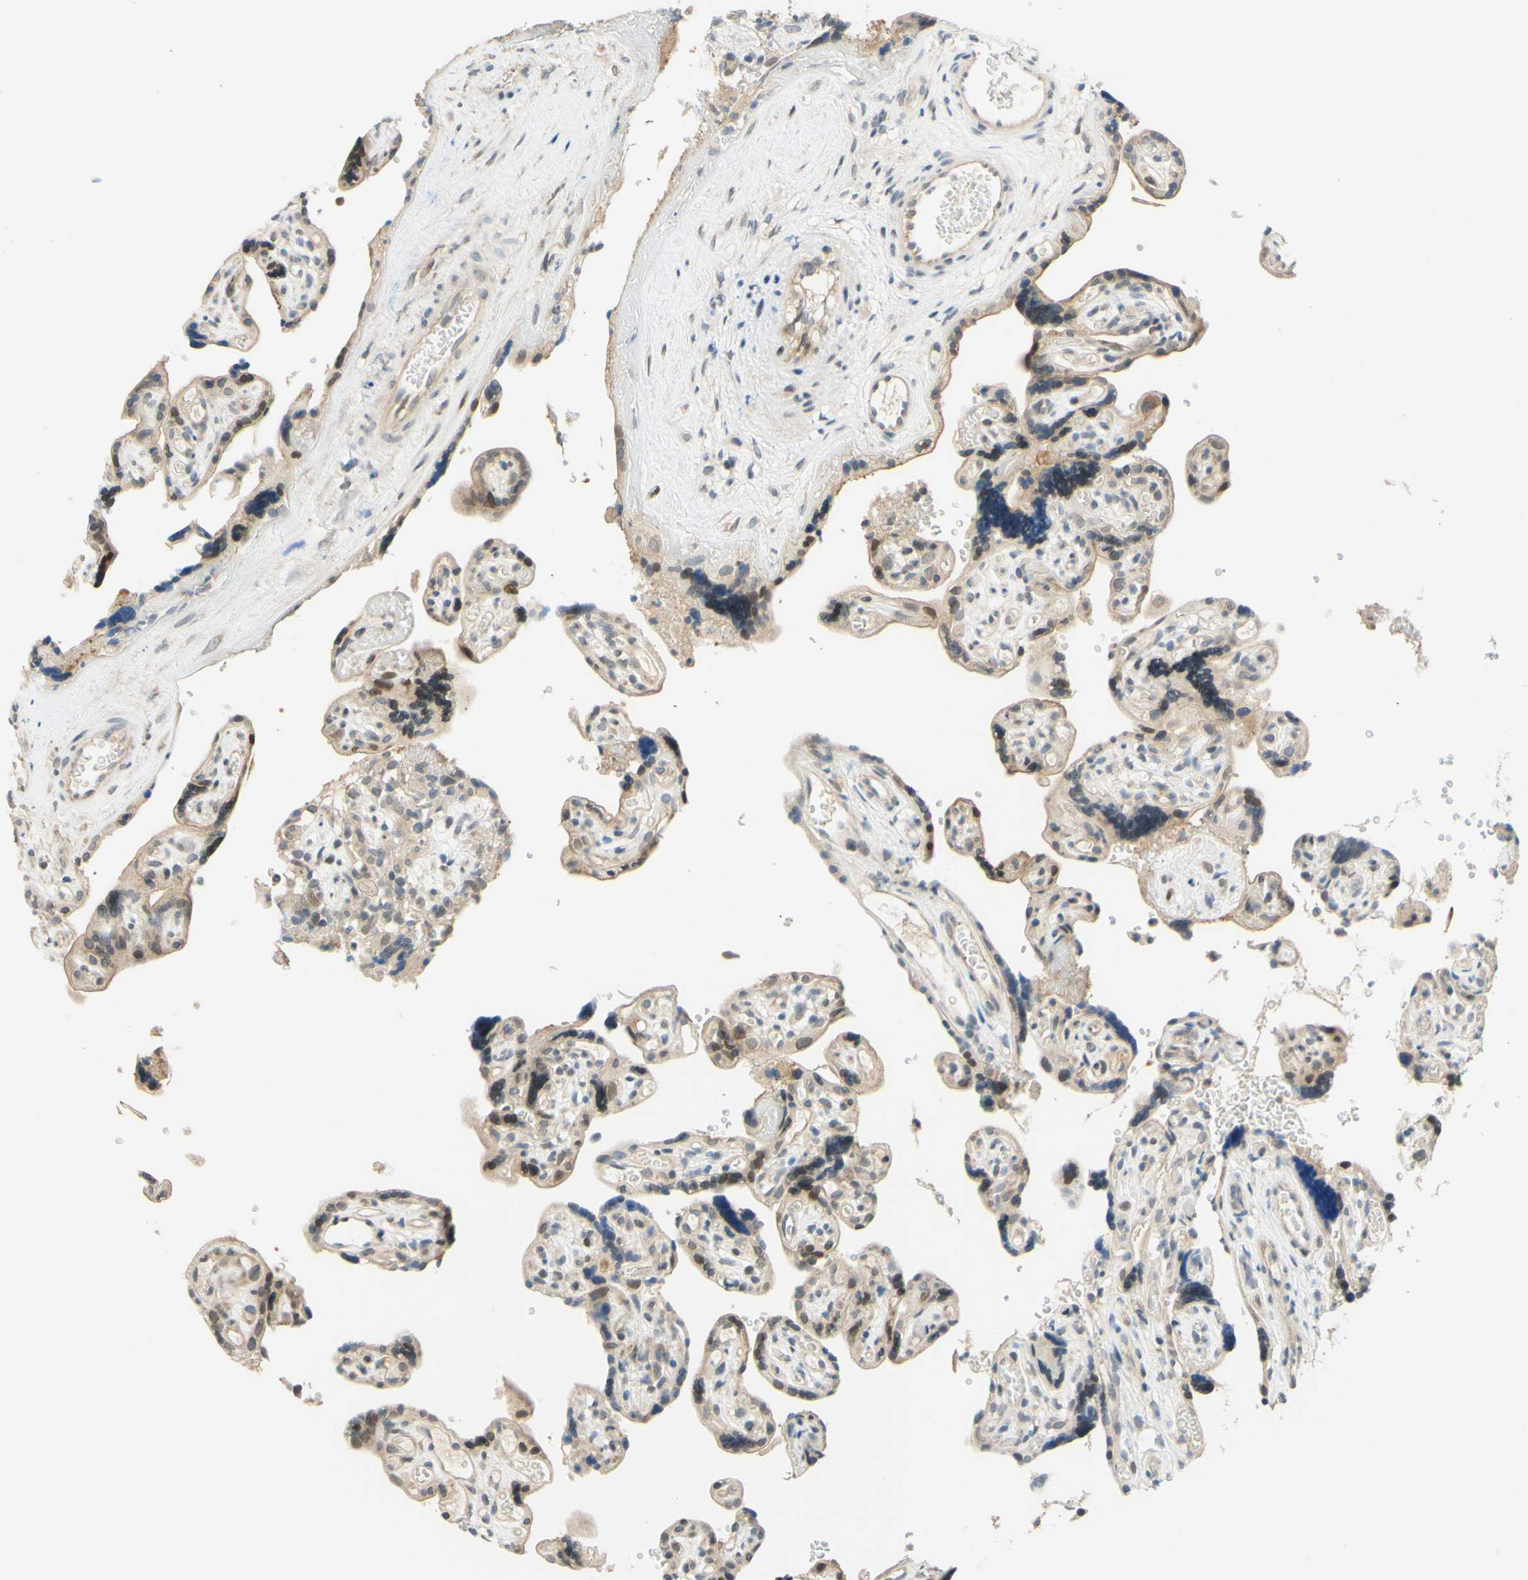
{"staining": {"intensity": "moderate", "quantity": ">75%", "location": "nuclear"}, "tissue": "placenta", "cell_type": "Decidual cells", "image_type": "normal", "snomed": [{"axis": "morphology", "description": "Normal tissue, NOS"}, {"axis": "topography", "description": "Placenta"}], "caption": "This photomicrograph demonstrates immunohistochemistry staining of benign placenta, with medium moderate nuclear positivity in about >75% of decidual cells.", "gene": "C2CD2L", "patient": {"sex": "female", "age": 30}}